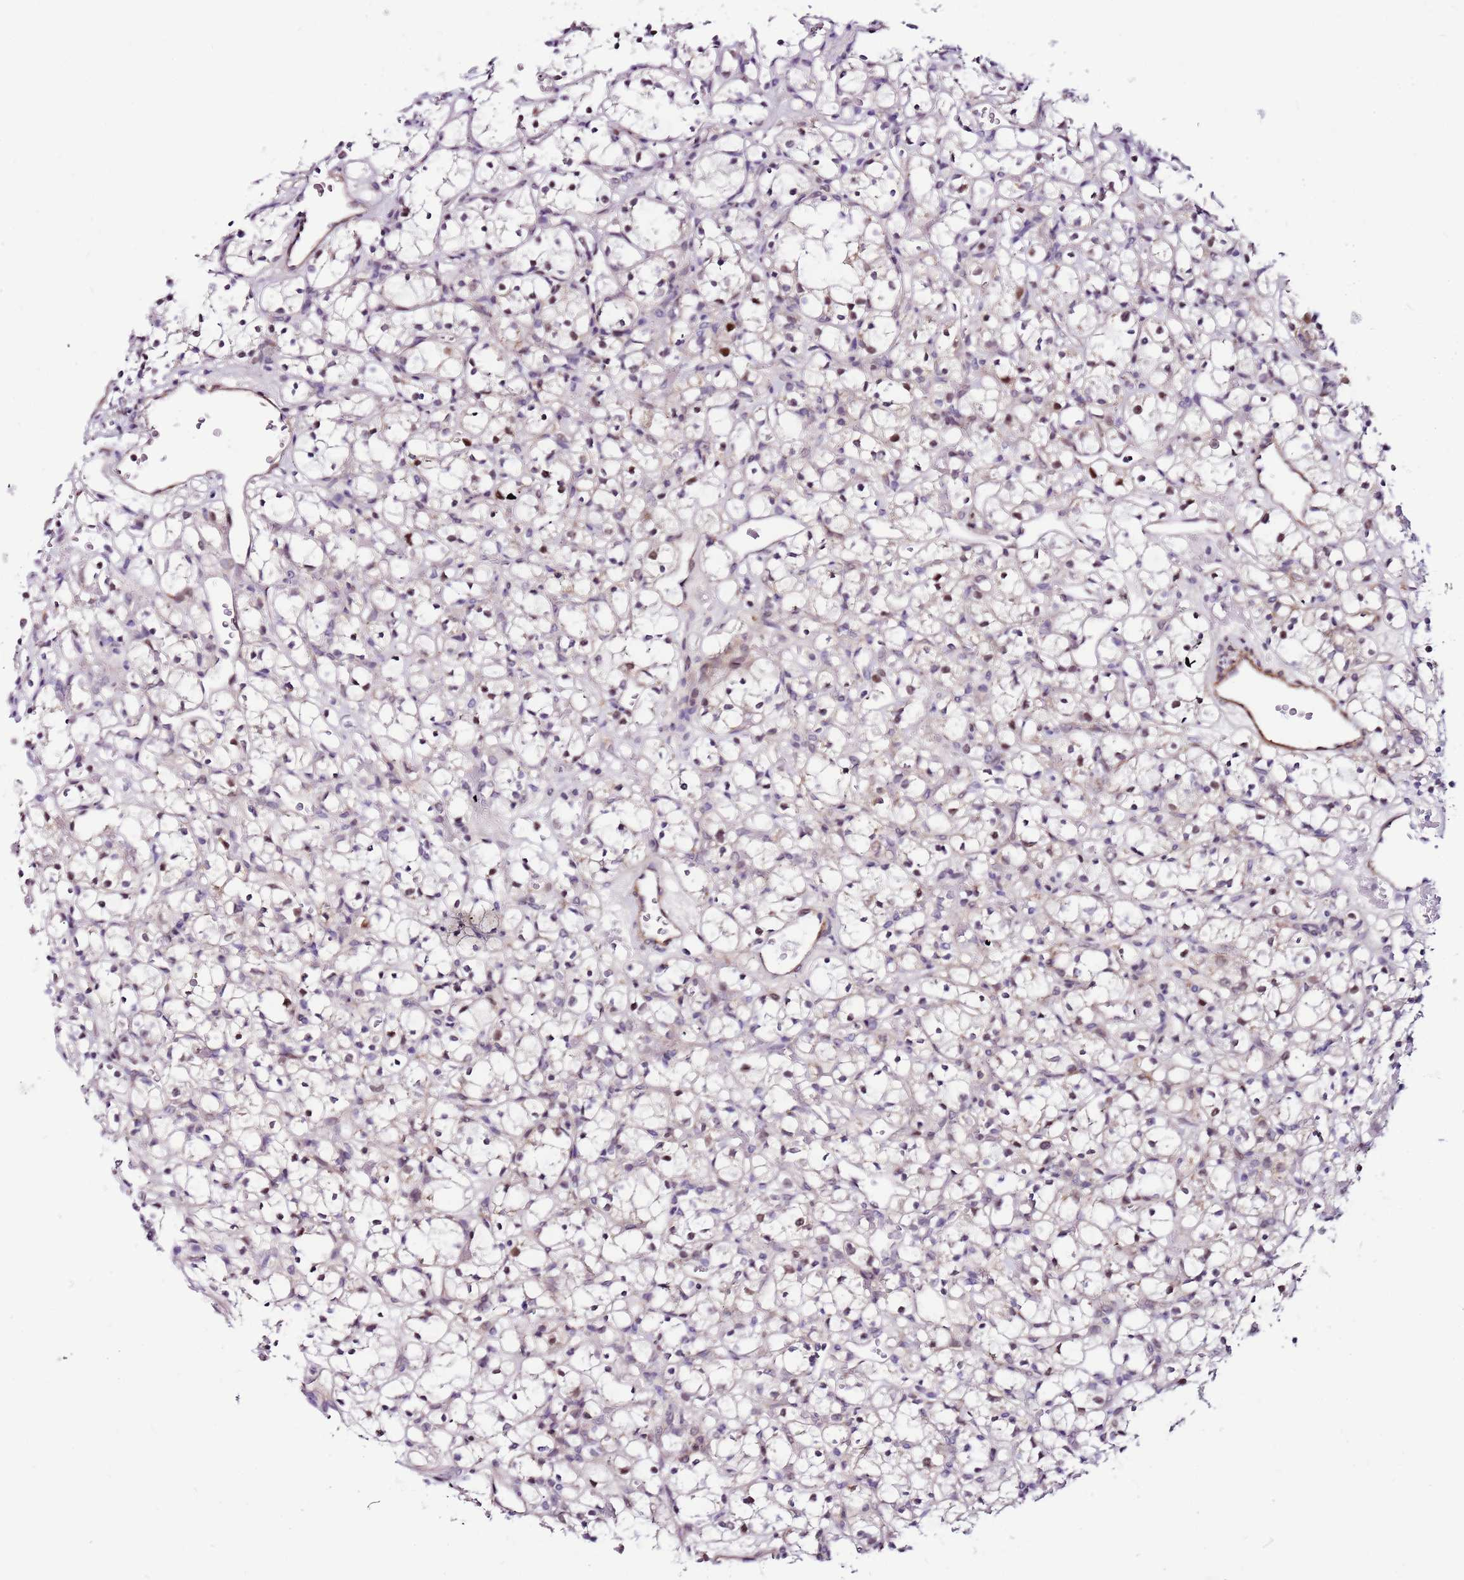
{"staining": {"intensity": "negative", "quantity": "none", "location": "none"}, "tissue": "renal cancer", "cell_type": "Tumor cells", "image_type": "cancer", "snomed": [{"axis": "morphology", "description": "Adenocarcinoma, NOS"}, {"axis": "topography", "description": "Kidney"}], "caption": "High power microscopy micrograph of an immunohistochemistry micrograph of renal cancer (adenocarcinoma), revealing no significant positivity in tumor cells. Nuclei are stained in blue.", "gene": "POLE3", "patient": {"sex": "female", "age": 59}}